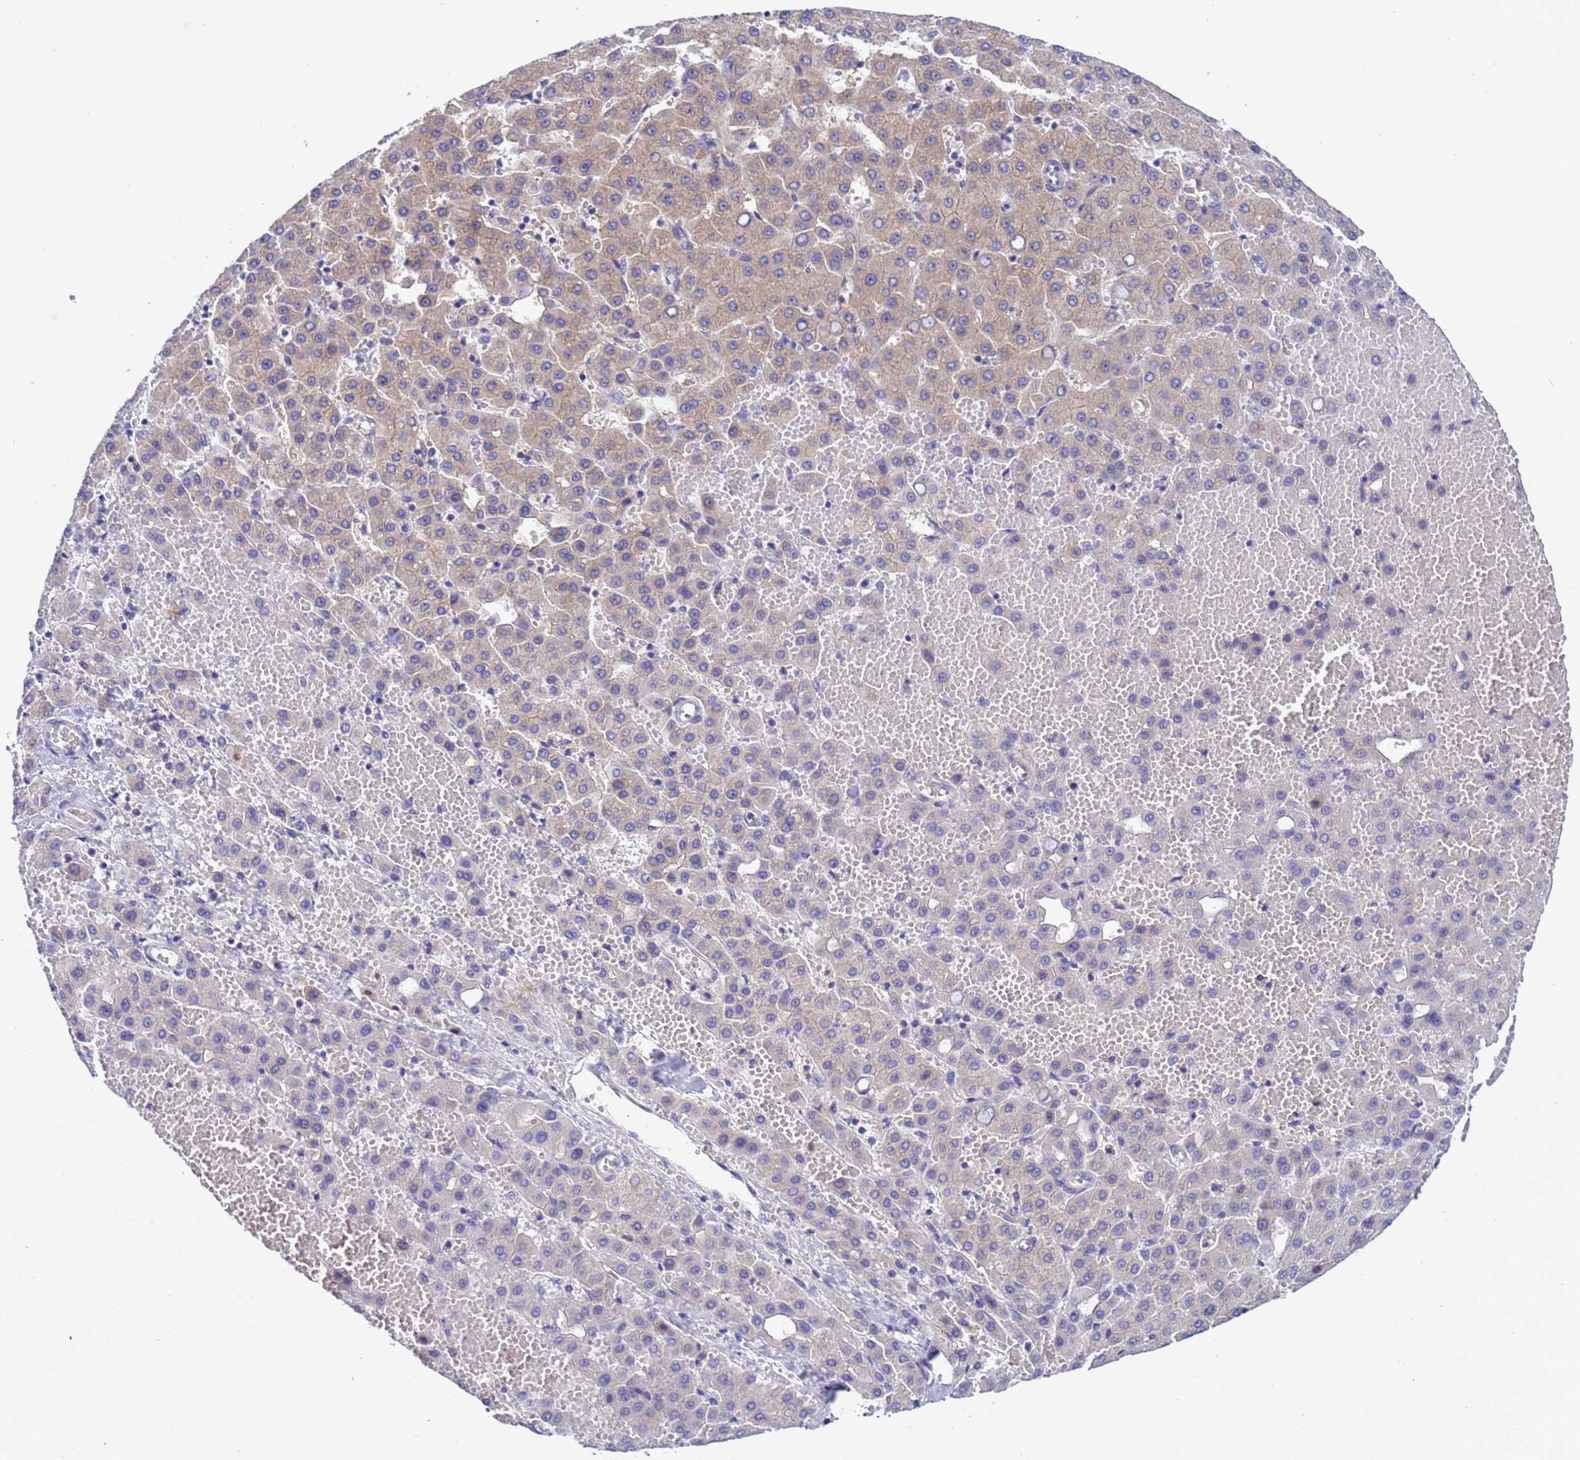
{"staining": {"intensity": "weak", "quantity": "25%-75%", "location": "cytoplasmic/membranous"}, "tissue": "liver cancer", "cell_type": "Tumor cells", "image_type": "cancer", "snomed": [{"axis": "morphology", "description": "Carcinoma, Hepatocellular, NOS"}, {"axis": "topography", "description": "Liver"}], "caption": "Immunohistochemistry of human liver cancer (hepatocellular carcinoma) demonstrates low levels of weak cytoplasmic/membranous positivity in approximately 25%-75% of tumor cells.", "gene": "RC3H2", "patient": {"sex": "male", "age": 47}}